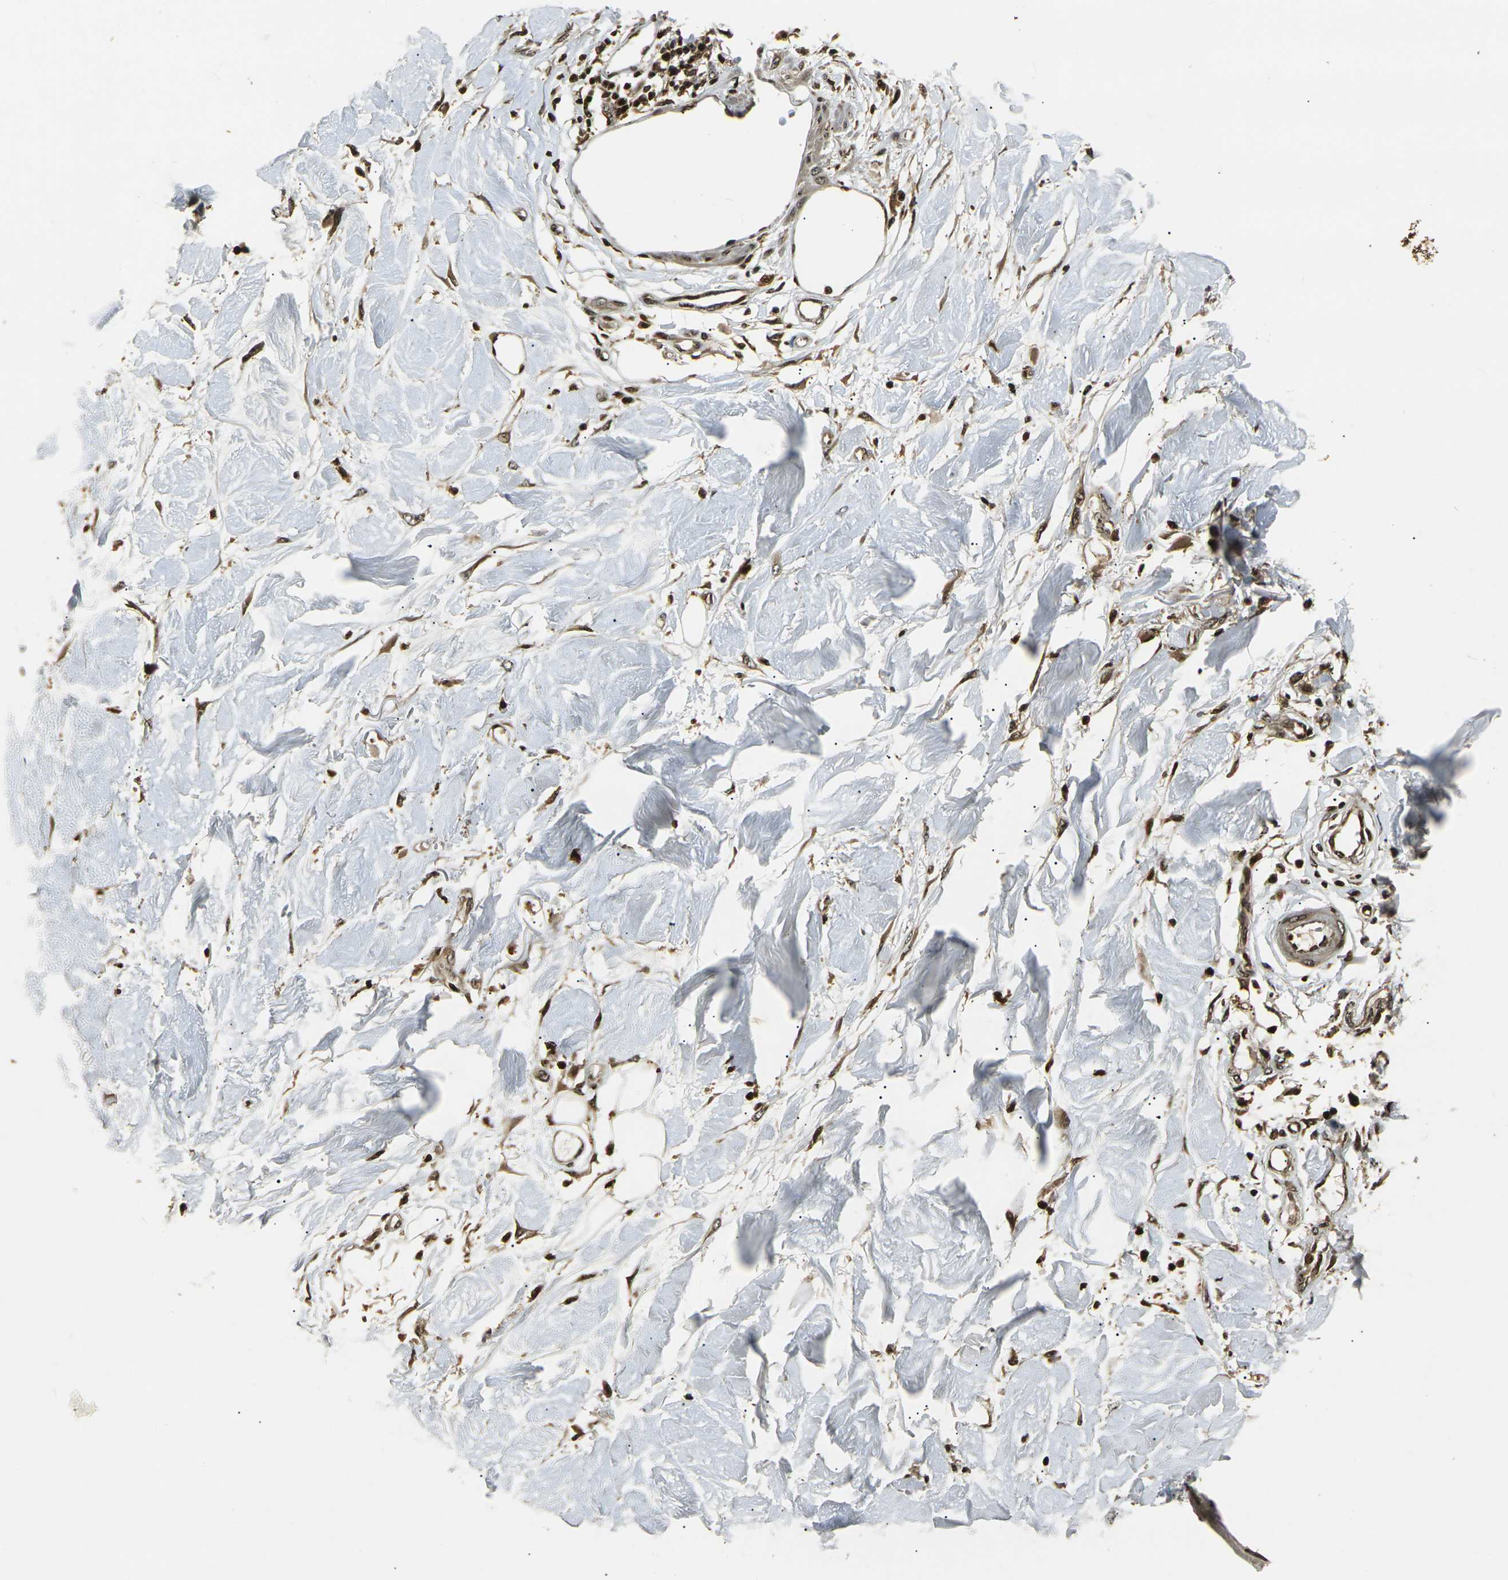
{"staining": {"intensity": "strong", "quantity": ">75%", "location": "nuclear"}, "tissue": "adipose tissue", "cell_type": "Adipocytes", "image_type": "normal", "snomed": [{"axis": "morphology", "description": "Normal tissue, NOS"}, {"axis": "morphology", "description": "Squamous cell carcinoma, NOS"}, {"axis": "topography", "description": "Skin"}, {"axis": "topography", "description": "Peripheral nerve tissue"}], "caption": "Immunohistochemistry (DAB) staining of unremarkable human adipose tissue demonstrates strong nuclear protein staining in about >75% of adipocytes. Using DAB (3,3'-diaminobenzidine) (brown) and hematoxylin (blue) stains, captured at high magnification using brightfield microscopy.", "gene": "ACTL6A", "patient": {"sex": "male", "age": 83}}